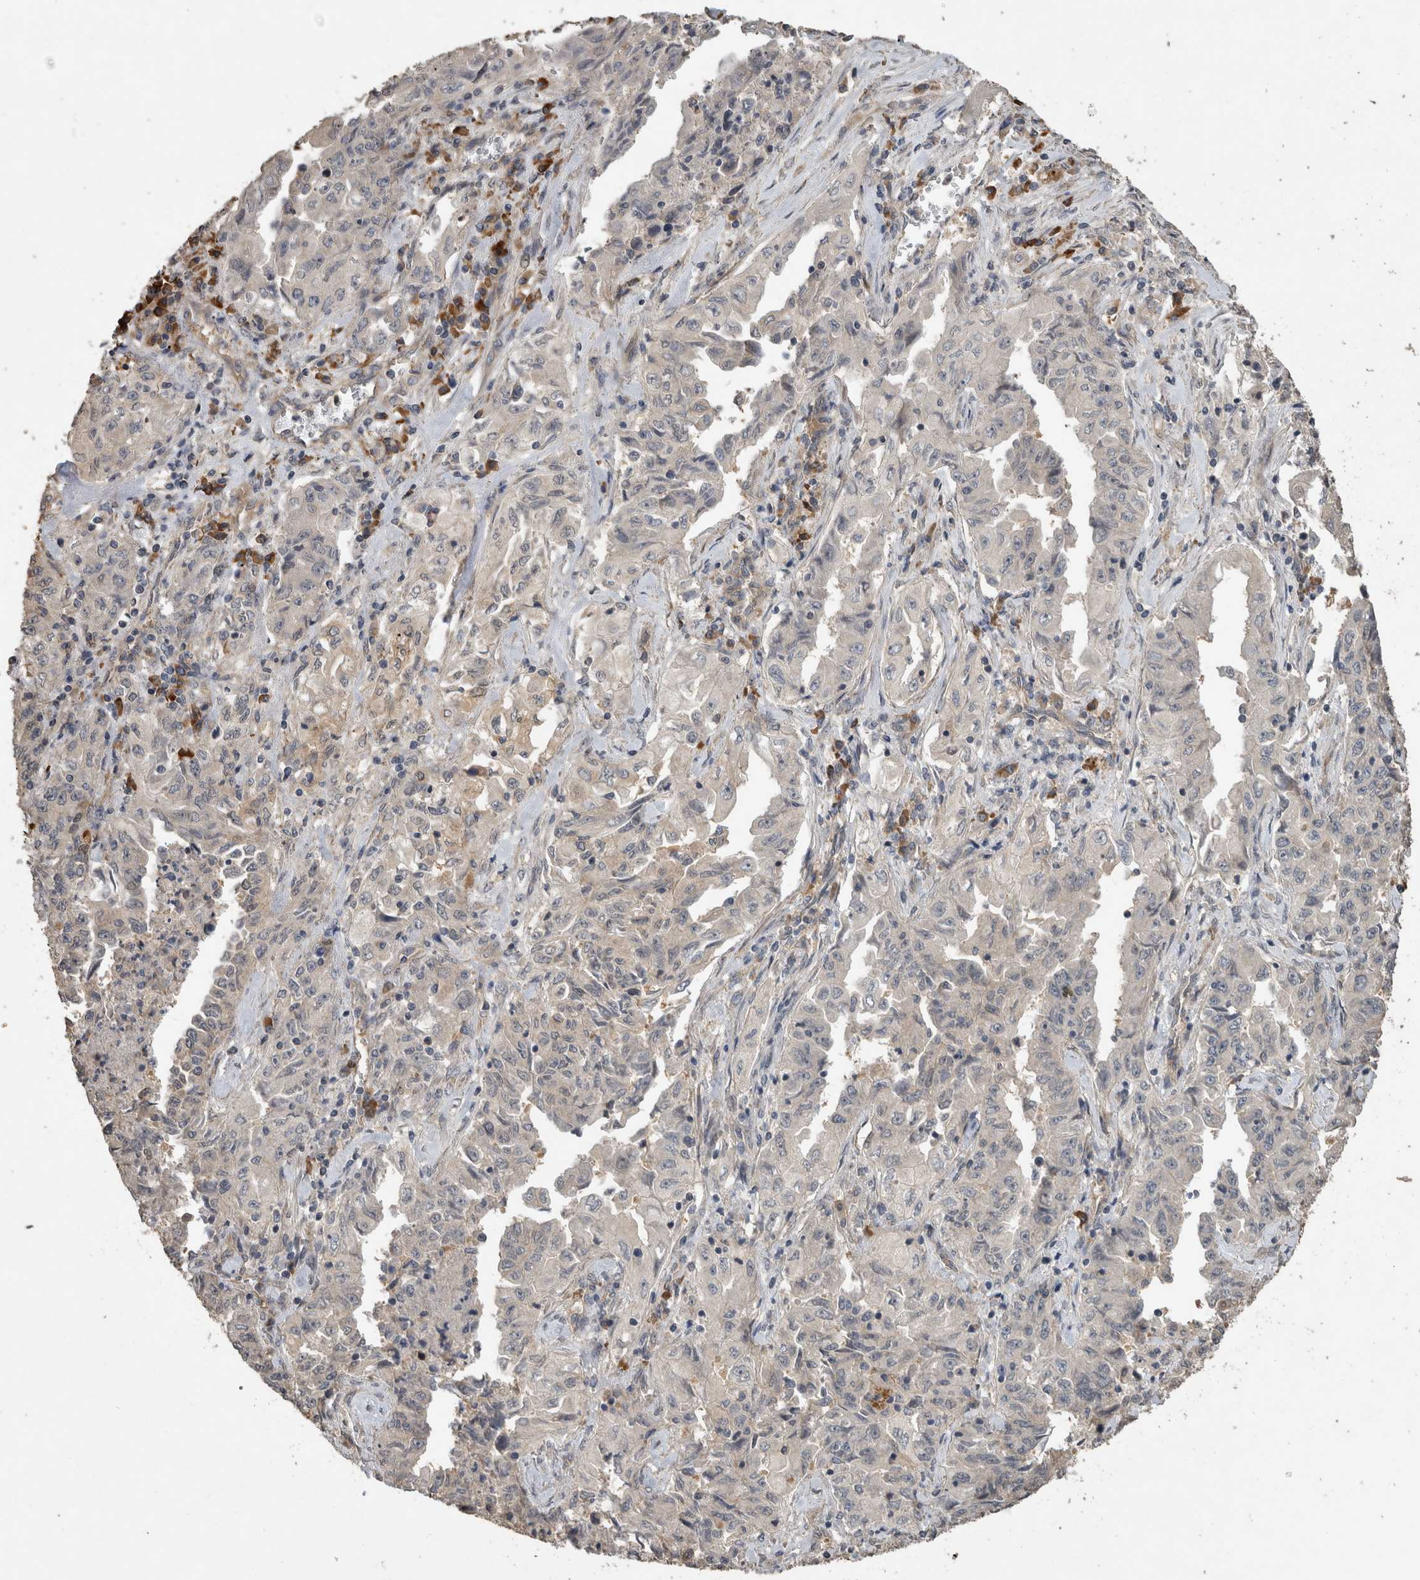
{"staining": {"intensity": "negative", "quantity": "none", "location": "none"}, "tissue": "lung cancer", "cell_type": "Tumor cells", "image_type": "cancer", "snomed": [{"axis": "morphology", "description": "Adenocarcinoma, NOS"}, {"axis": "topography", "description": "Lung"}], "caption": "This is a micrograph of immunohistochemistry staining of lung cancer (adenocarcinoma), which shows no staining in tumor cells.", "gene": "RHPN1", "patient": {"sex": "female", "age": 51}}